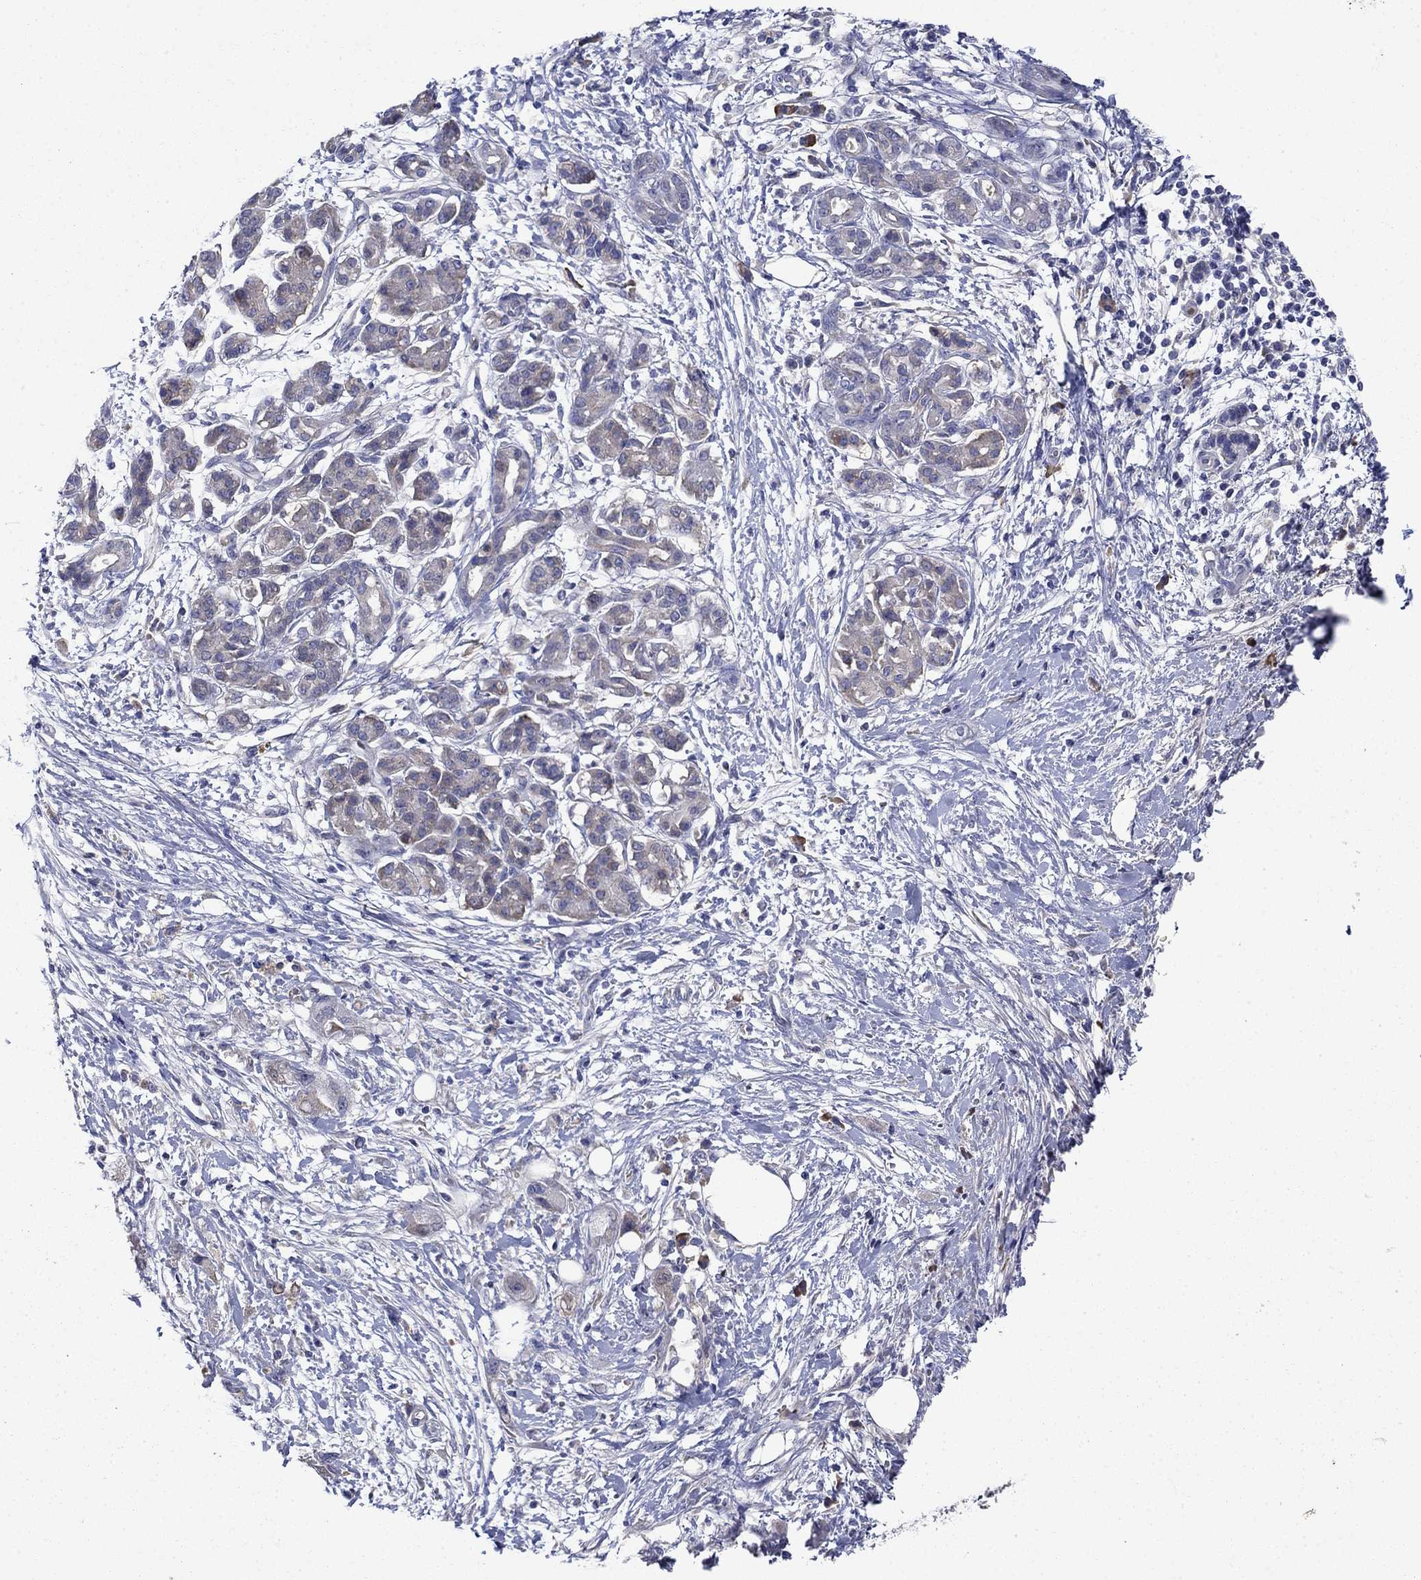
{"staining": {"intensity": "negative", "quantity": "none", "location": "none"}, "tissue": "pancreatic cancer", "cell_type": "Tumor cells", "image_type": "cancer", "snomed": [{"axis": "morphology", "description": "Adenocarcinoma, NOS"}, {"axis": "topography", "description": "Pancreas"}], "caption": "DAB (3,3'-diaminobenzidine) immunohistochemical staining of adenocarcinoma (pancreatic) reveals no significant positivity in tumor cells.", "gene": "SULT2B1", "patient": {"sex": "male", "age": 72}}